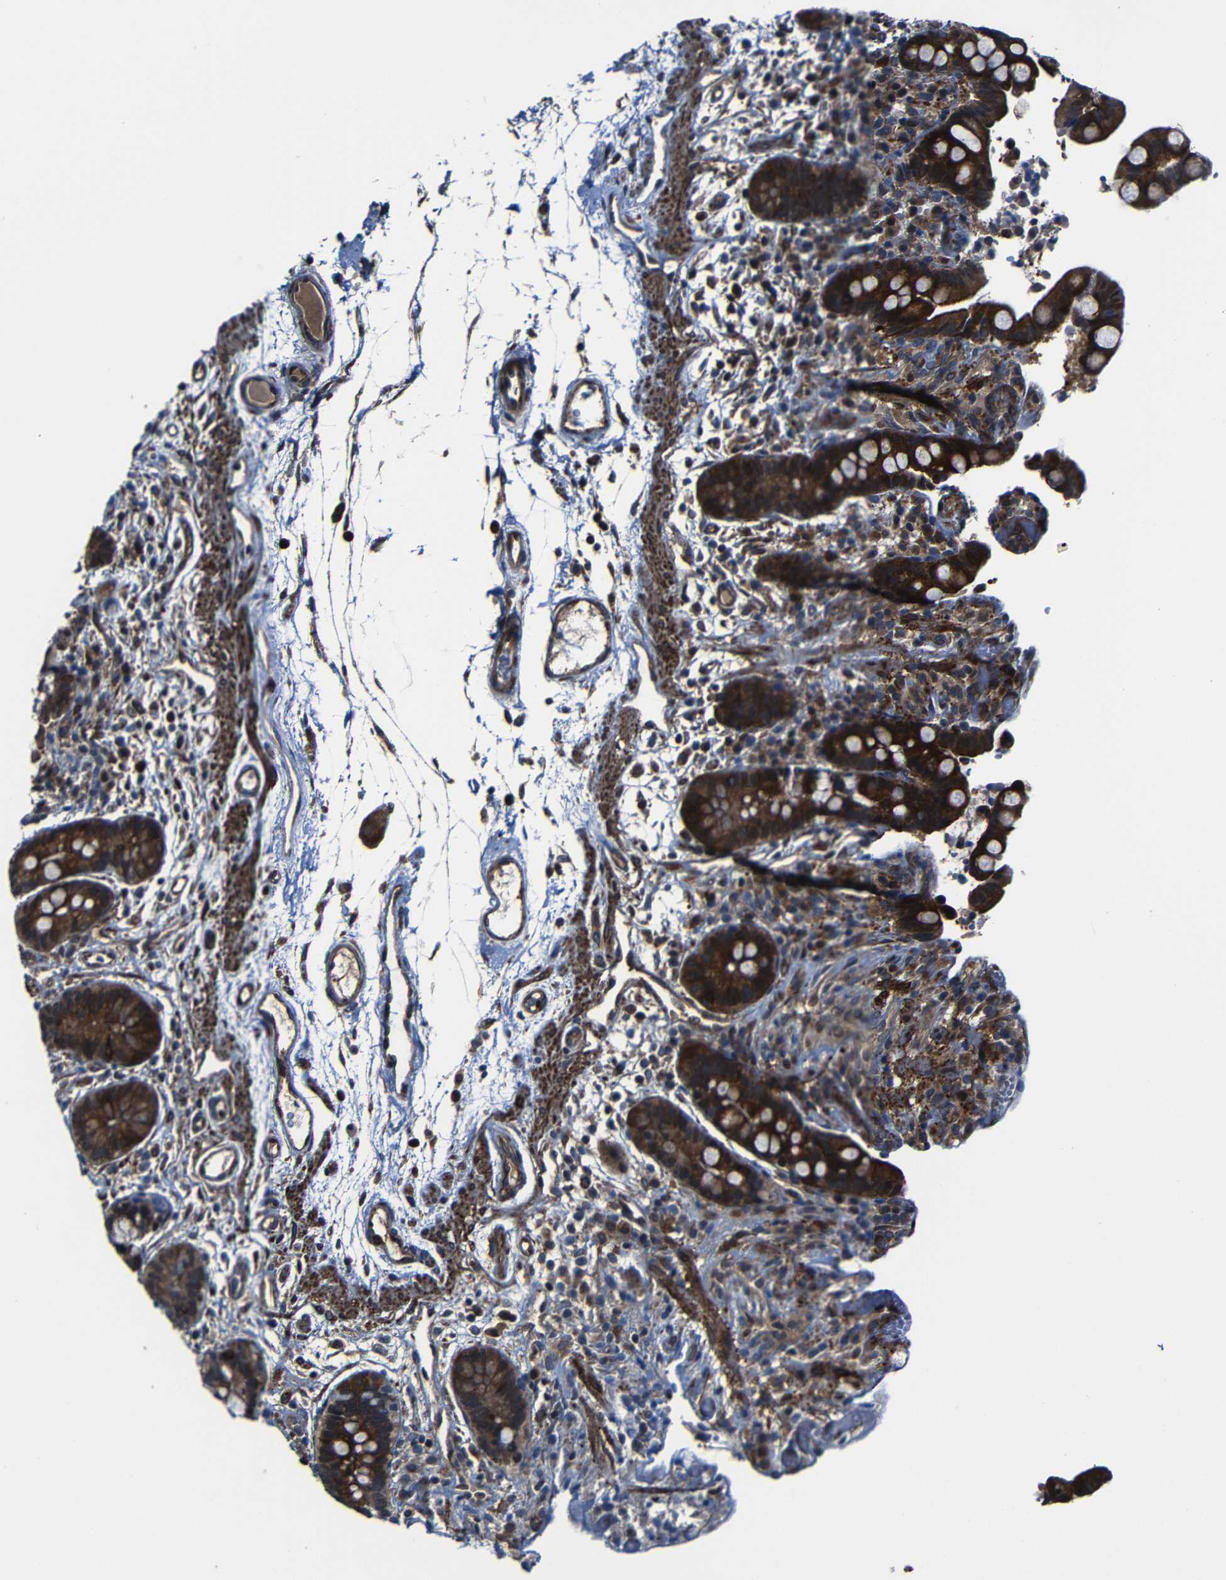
{"staining": {"intensity": "strong", "quantity": ">75%", "location": "cytoplasmic/membranous"}, "tissue": "colon", "cell_type": "Endothelial cells", "image_type": "normal", "snomed": [{"axis": "morphology", "description": "Normal tissue, NOS"}, {"axis": "topography", "description": "Colon"}], "caption": "This is an image of IHC staining of unremarkable colon, which shows strong expression in the cytoplasmic/membranous of endothelial cells.", "gene": "KIAA0513", "patient": {"sex": "male", "age": 73}}